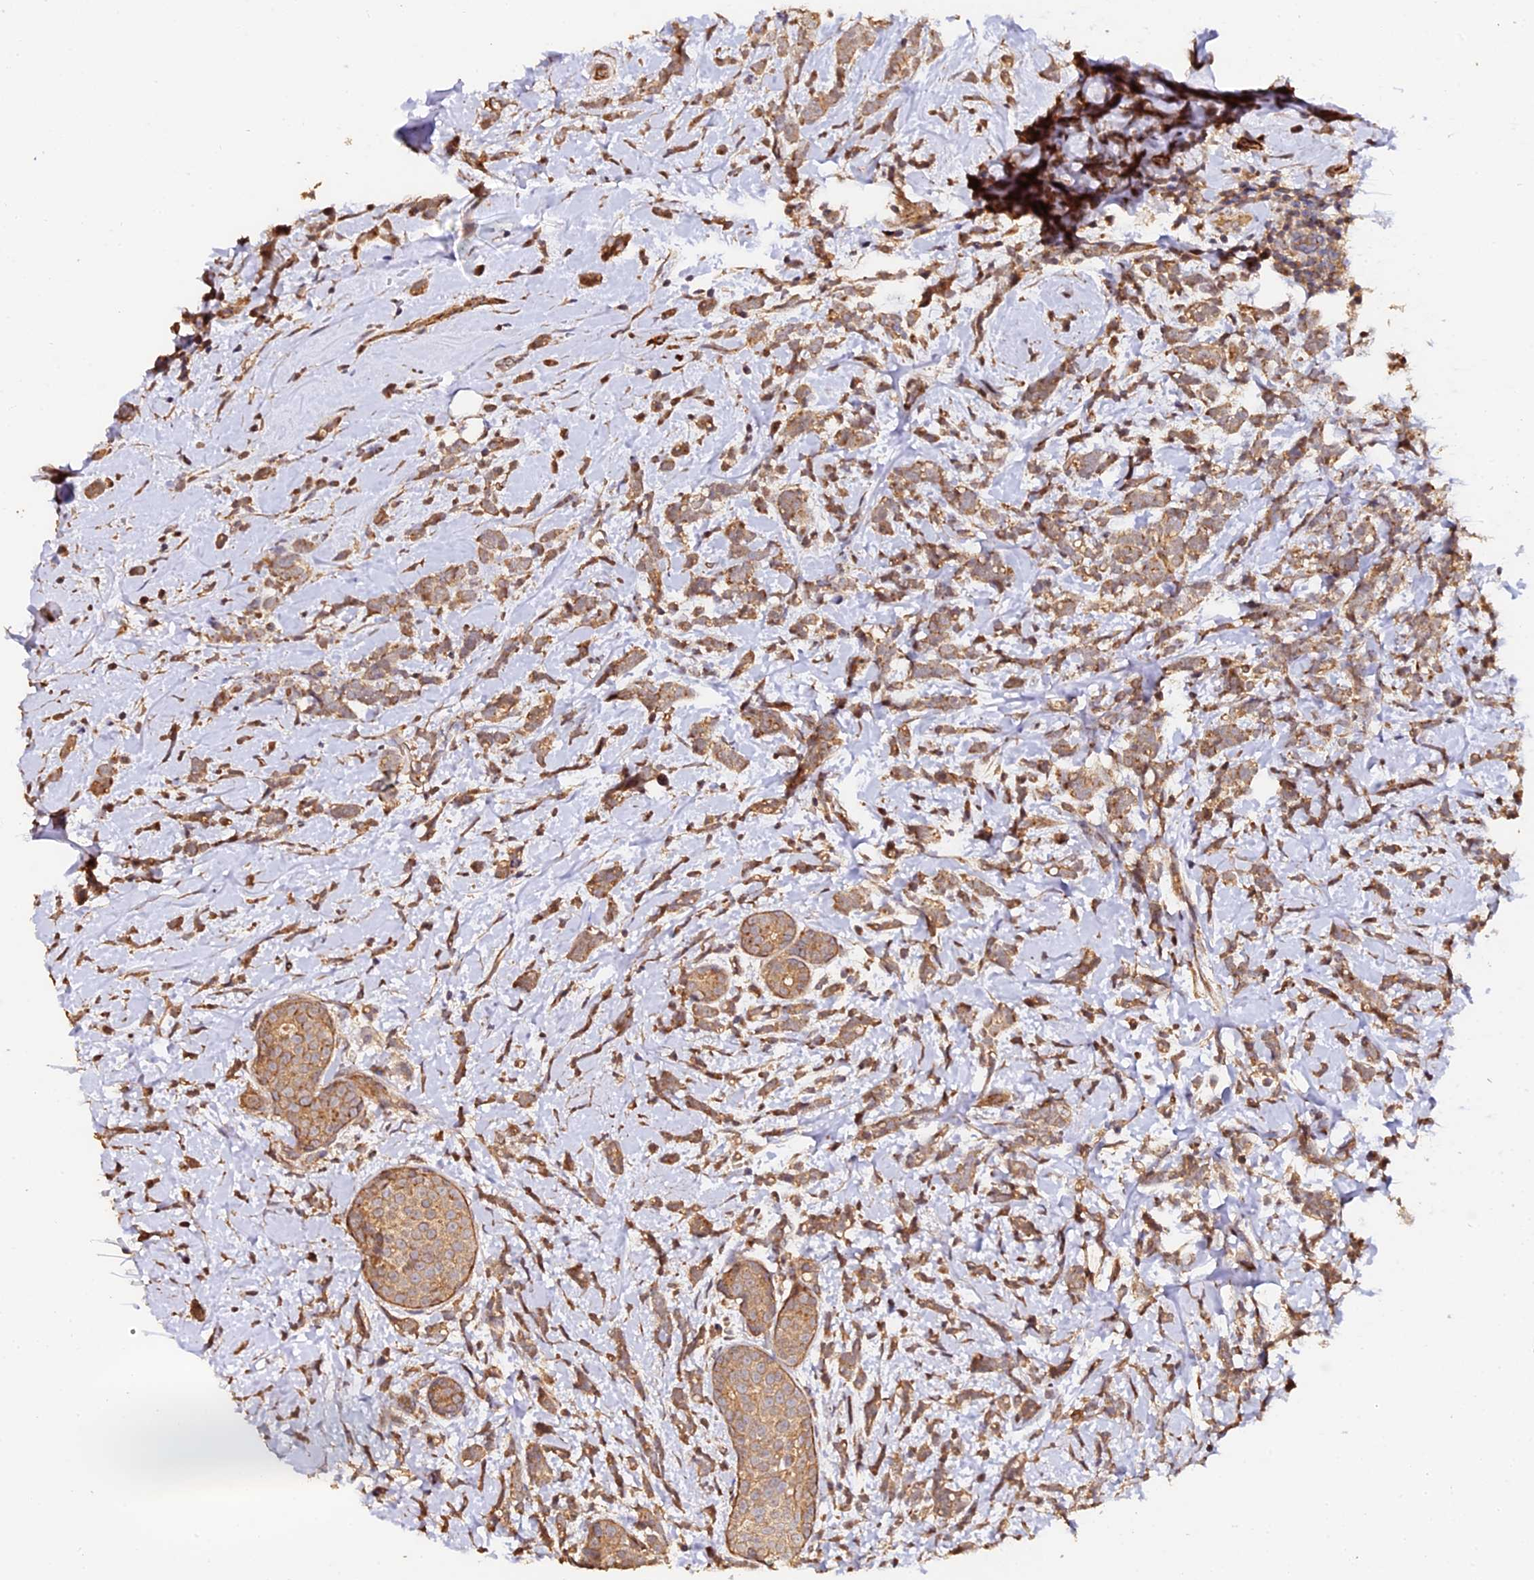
{"staining": {"intensity": "moderate", "quantity": ">75%", "location": "cytoplasmic/membranous"}, "tissue": "breast cancer", "cell_type": "Tumor cells", "image_type": "cancer", "snomed": [{"axis": "morphology", "description": "Lobular carcinoma"}, {"axis": "topography", "description": "Breast"}], "caption": "Lobular carcinoma (breast) stained with IHC reveals moderate cytoplasmic/membranous positivity in about >75% of tumor cells.", "gene": "TDO2", "patient": {"sex": "female", "age": 58}}